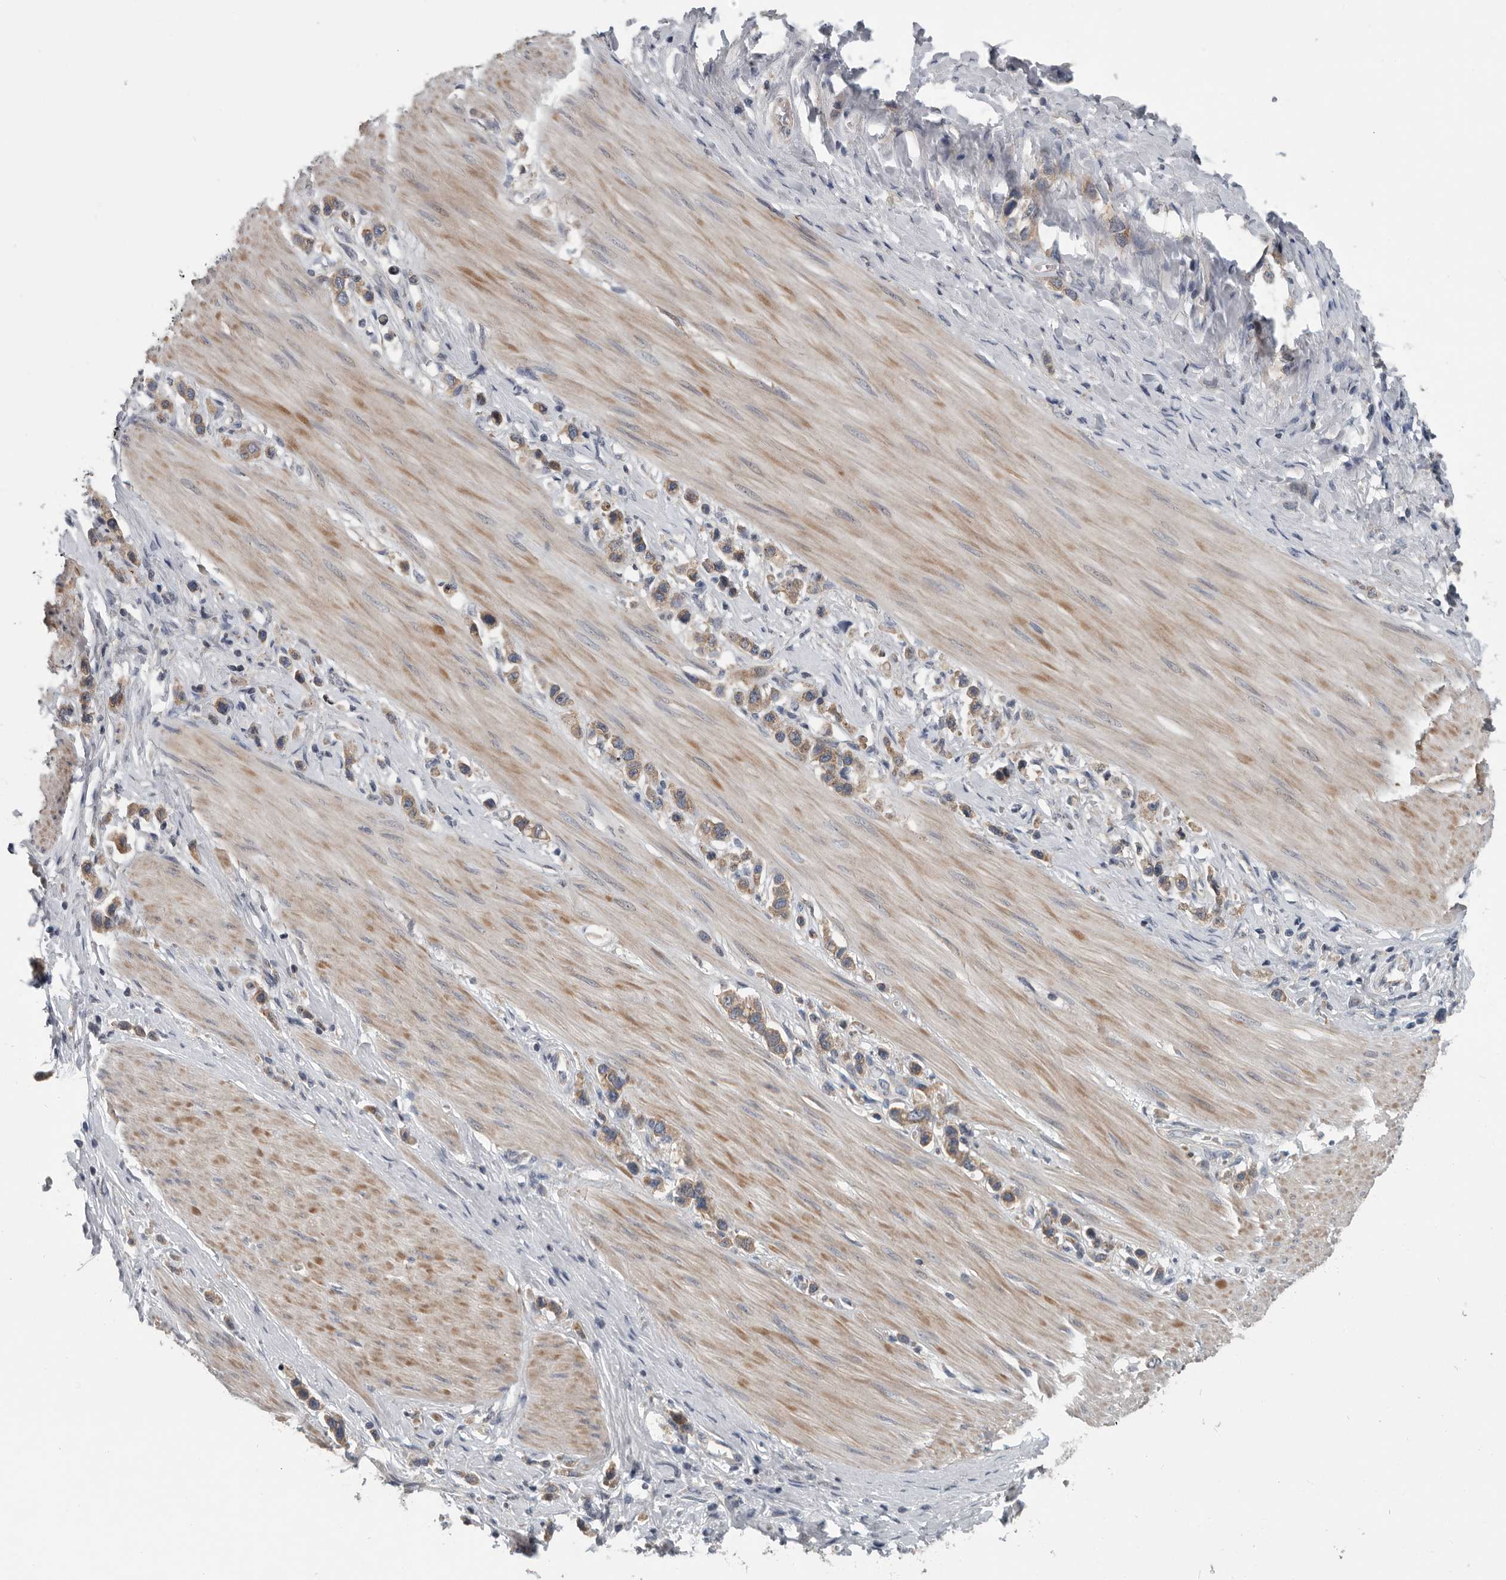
{"staining": {"intensity": "moderate", "quantity": ">75%", "location": "cytoplasmic/membranous"}, "tissue": "stomach cancer", "cell_type": "Tumor cells", "image_type": "cancer", "snomed": [{"axis": "morphology", "description": "Adenocarcinoma, NOS"}, {"axis": "topography", "description": "Stomach"}], "caption": "Tumor cells show medium levels of moderate cytoplasmic/membranous staining in about >75% of cells in stomach cancer. The staining is performed using DAB brown chromogen to label protein expression. The nuclei are counter-stained blue using hematoxylin.", "gene": "TMEM199", "patient": {"sex": "female", "age": 65}}